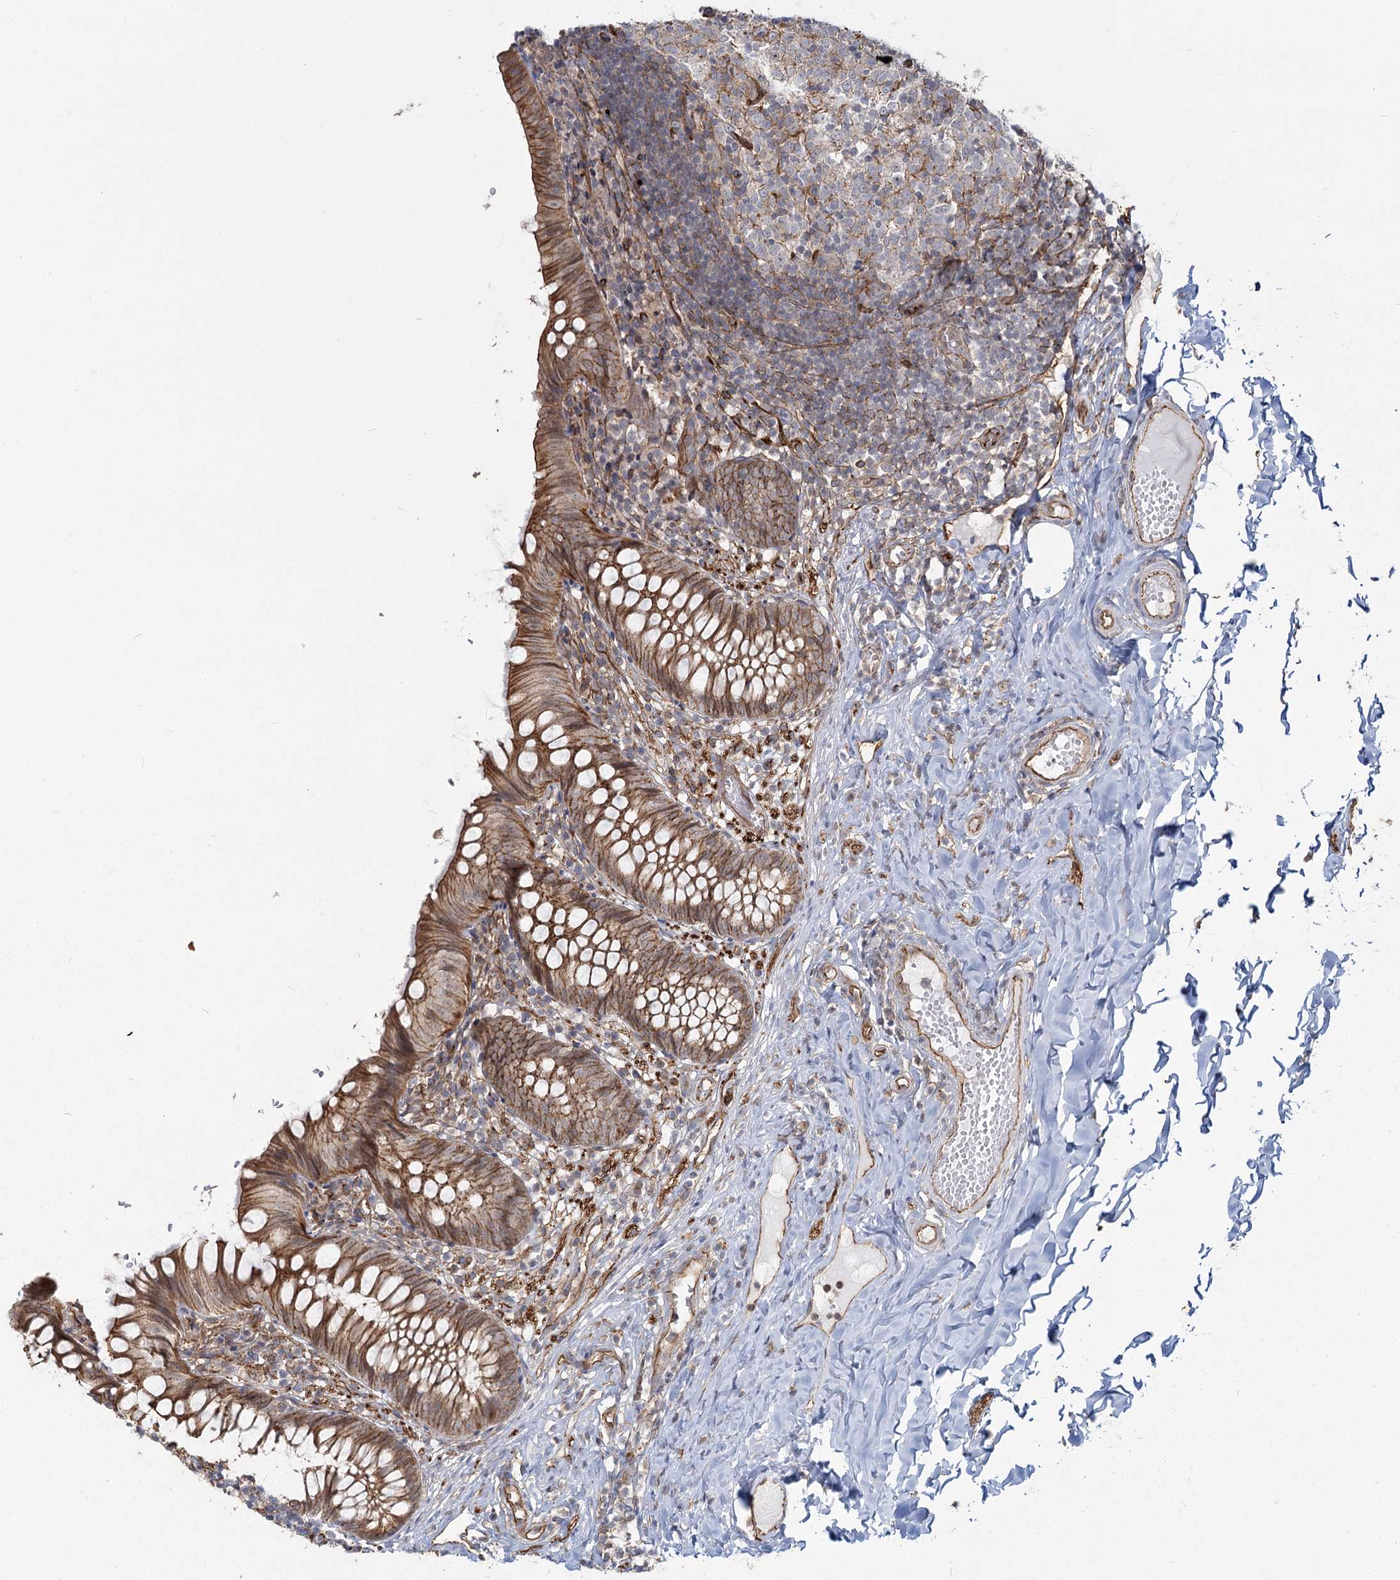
{"staining": {"intensity": "moderate", "quantity": ">75%", "location": "cytoplasmic/membranous"}, "tissue": "appendix", "cell_type": "Glandular cells", "image_type": "normal", "snomed": [{"axis": "morphology", "description": "Normal tissue, NOS"}, {"axis": "topography", "description": "Appendix"}], "caption": "Immunohistochemical staining of normal appendix shows moderate cytoplasmic/membranous protein expression in about >75% of glandular cells.", "gene": "RPP14", "patient": {"sex": "male", "age": 8}}